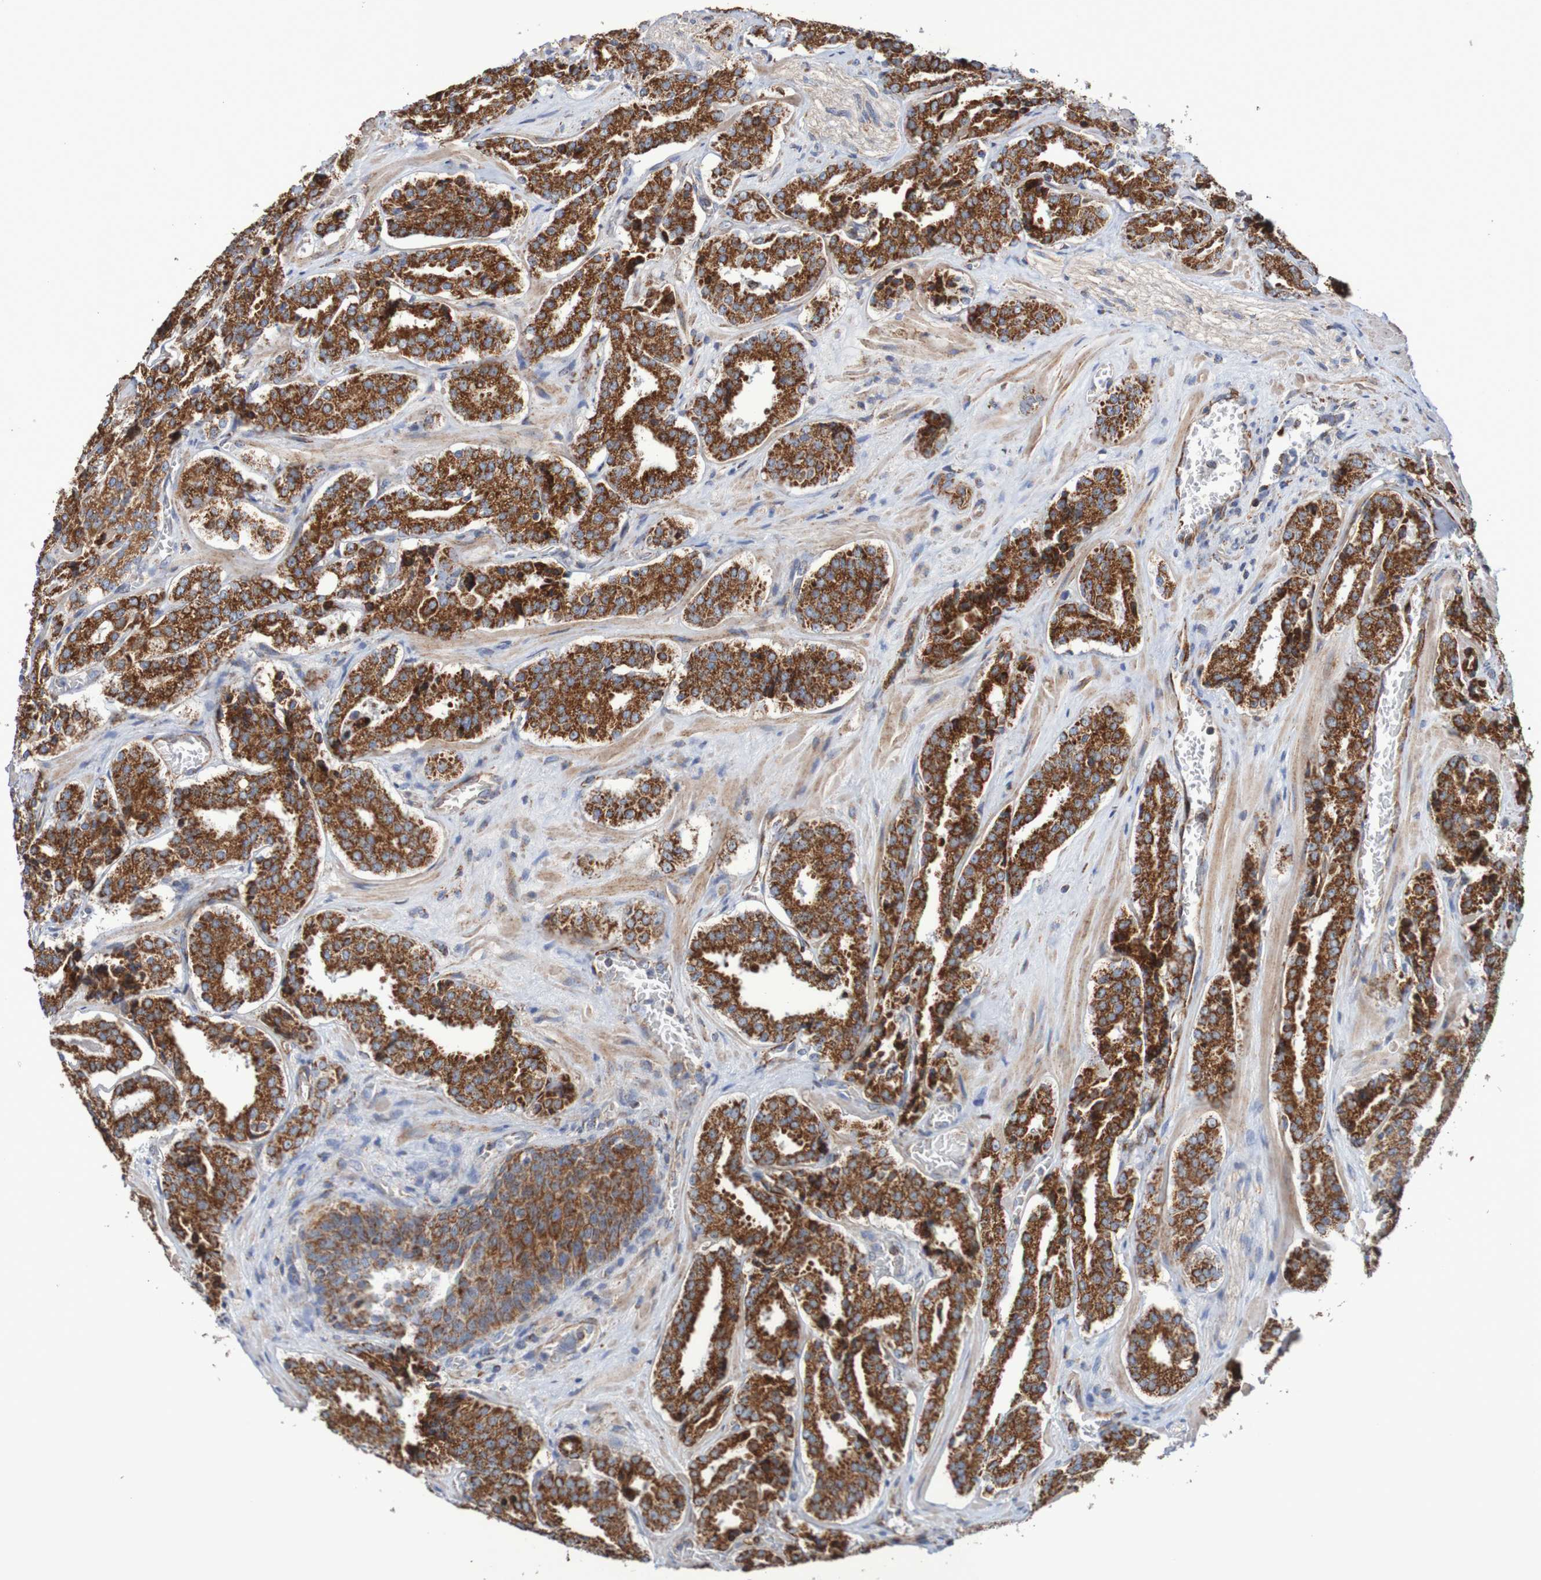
{"staining": {"intensity": "strong", "quantity": ">75%", "location": "cytoplasmic/membranous"}, "tissue": "prostate cancer", "cell_type": "Tumor cells", "image_type": "cancer", "snomed": [{"axis": "morphology", "description": "Adenocarcinoma, High grade"}, {"axis": "topography", "description": "Prostate"}], "caption": "IHC image of neoplastic tissue: prostate high-grade adenocarcinoma stained using IHC shows high levels of strong protein expression localized specifically in the cytoplasmic/membranous of tumor cells, appearing as a cytoplasmic/membranous brown color.", "gene": "MMEL1", "patient": {"sex": "male", "age": 60}}